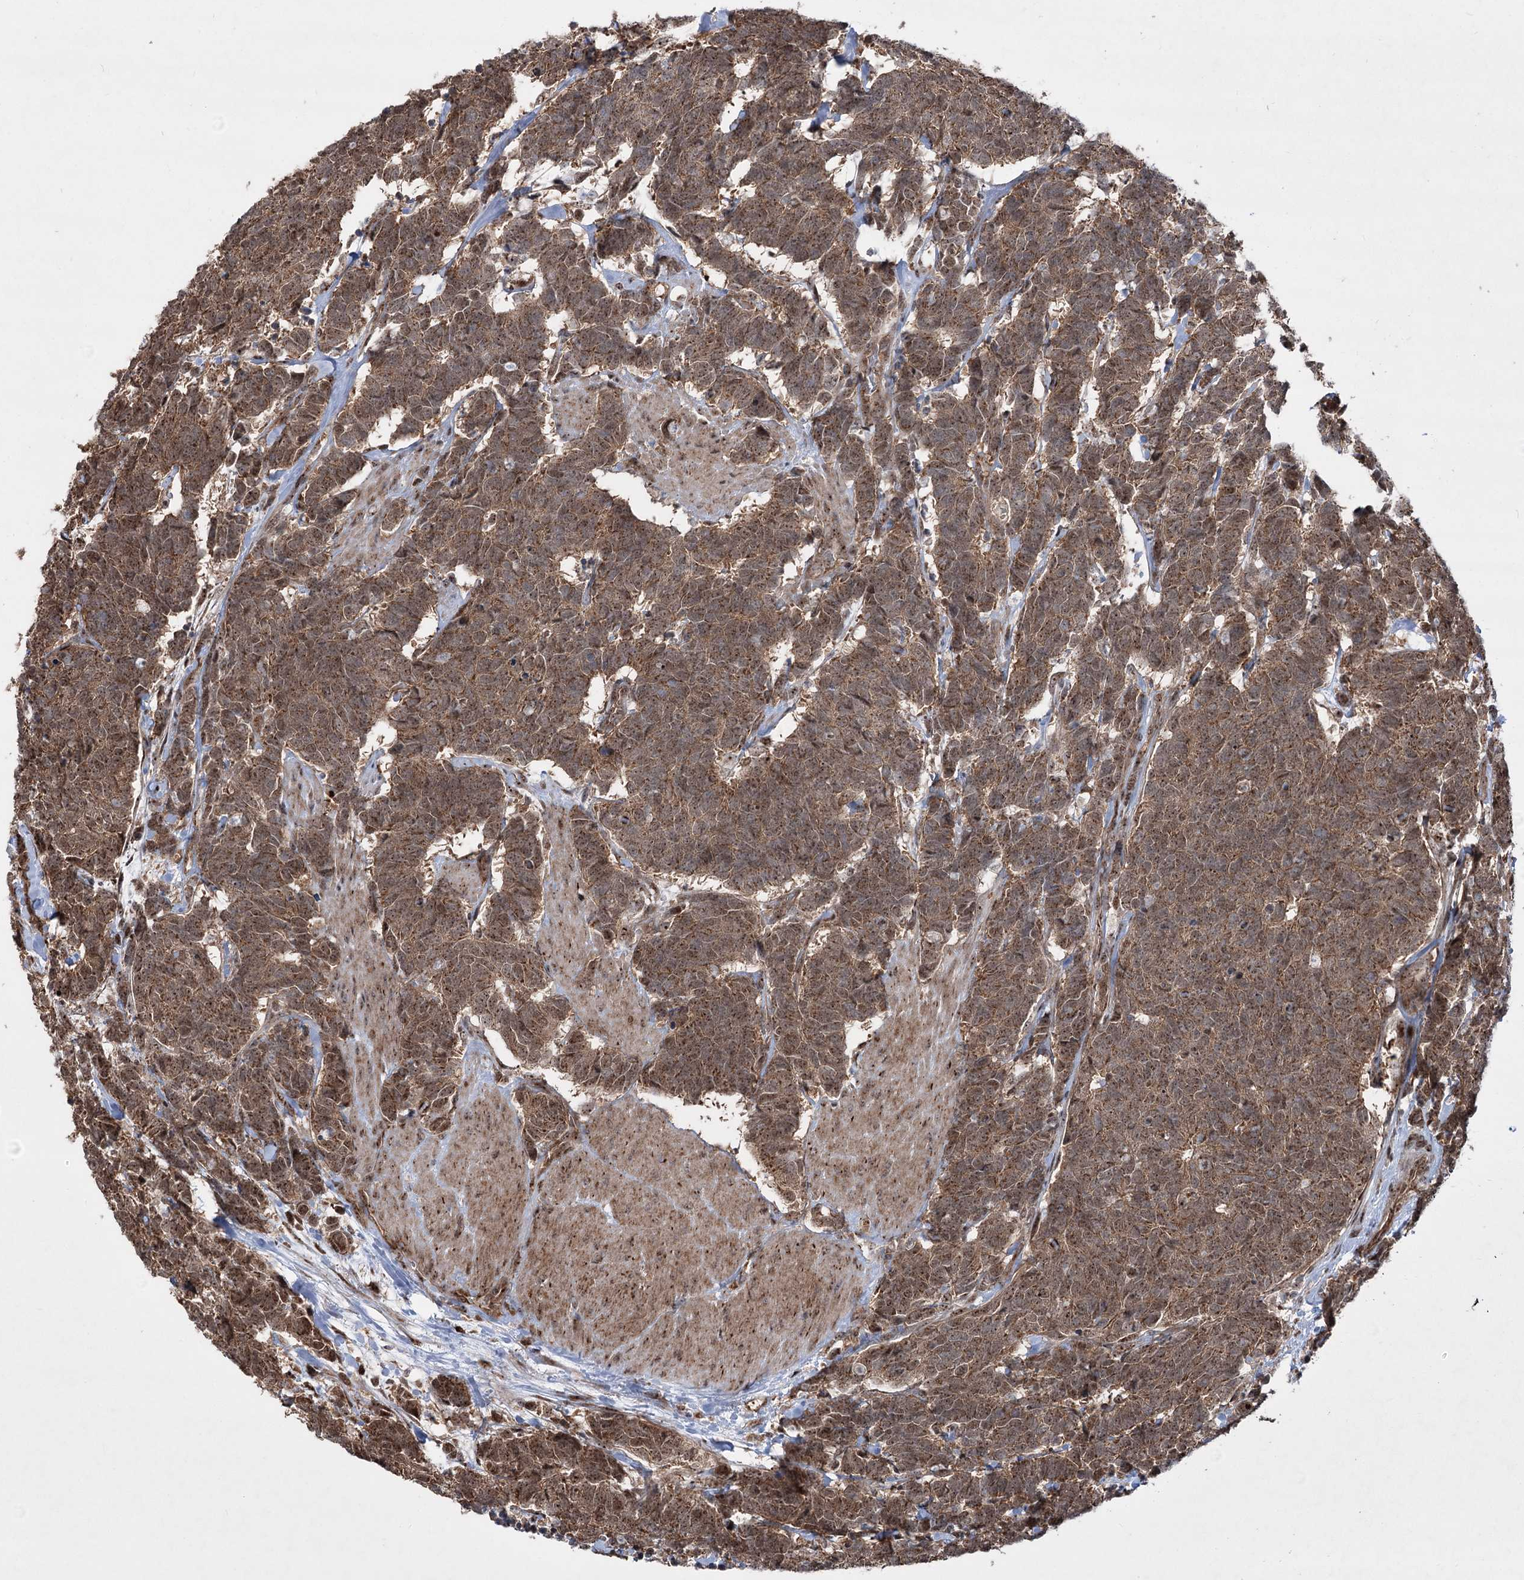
{"staining": {"intensity": "moderate", "quantity": ">75%", "location": "cytoplasmic/membranous,nuclear"}, "tissue": "carcinoid", "cell_type": "Tumor cells", "image_type": "cancer", "snomed": [{"axis": "morphology", "description": "Carcinoma, NOS"}, {"axis": "morphology", "description": "Carcinoid, malignant, NOS"}, {"axis": "topography", "description": "Urinary bladder"}], "caption": "Immunohistochemical staining of human carcinoma demonstrates moderate cytoplasmic/membranous and nuclear protein positivity in about >75% of tumor cells.", "gene": "SERINC5", "patient": {"sex": "male", "age": 57}}